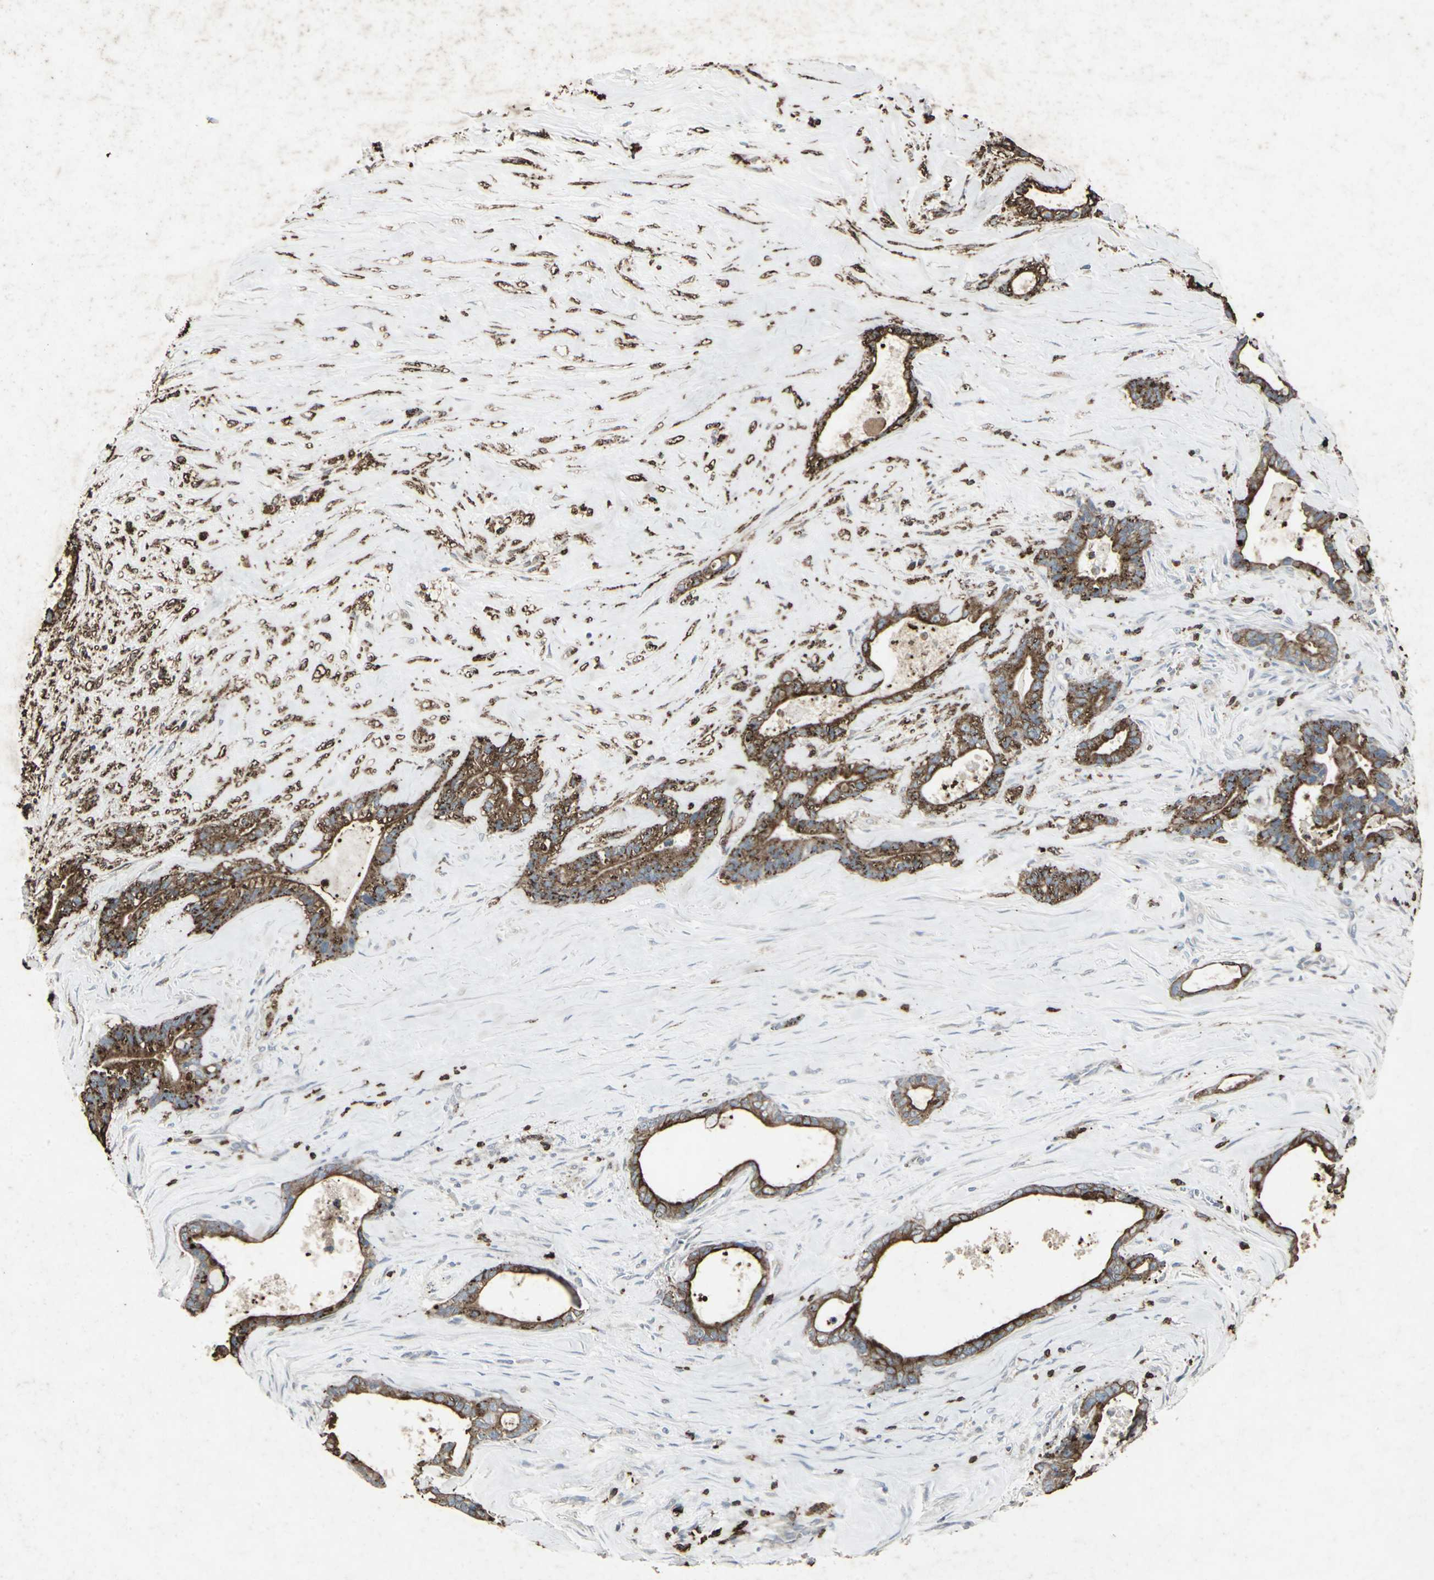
{"staining": {"intensity": "strong", "quantity": ">75%", "location": "cytoplasmic/membranous"}, "tissue": "liver cancer", "cell_type": "Tumor cells", "image_type": "cancer", "snomed": [{"axis": "morphology", "description": "Cholangiocarcinoma"}, {"axis": "topography", "description": "Liver"}], "caption": "Cholangiocarcinoma (liver) stained with a protein marker reveals strong staining in tumor cells.", "gene": "CCR9", "patient": {"sex": "female", "age": 55}}